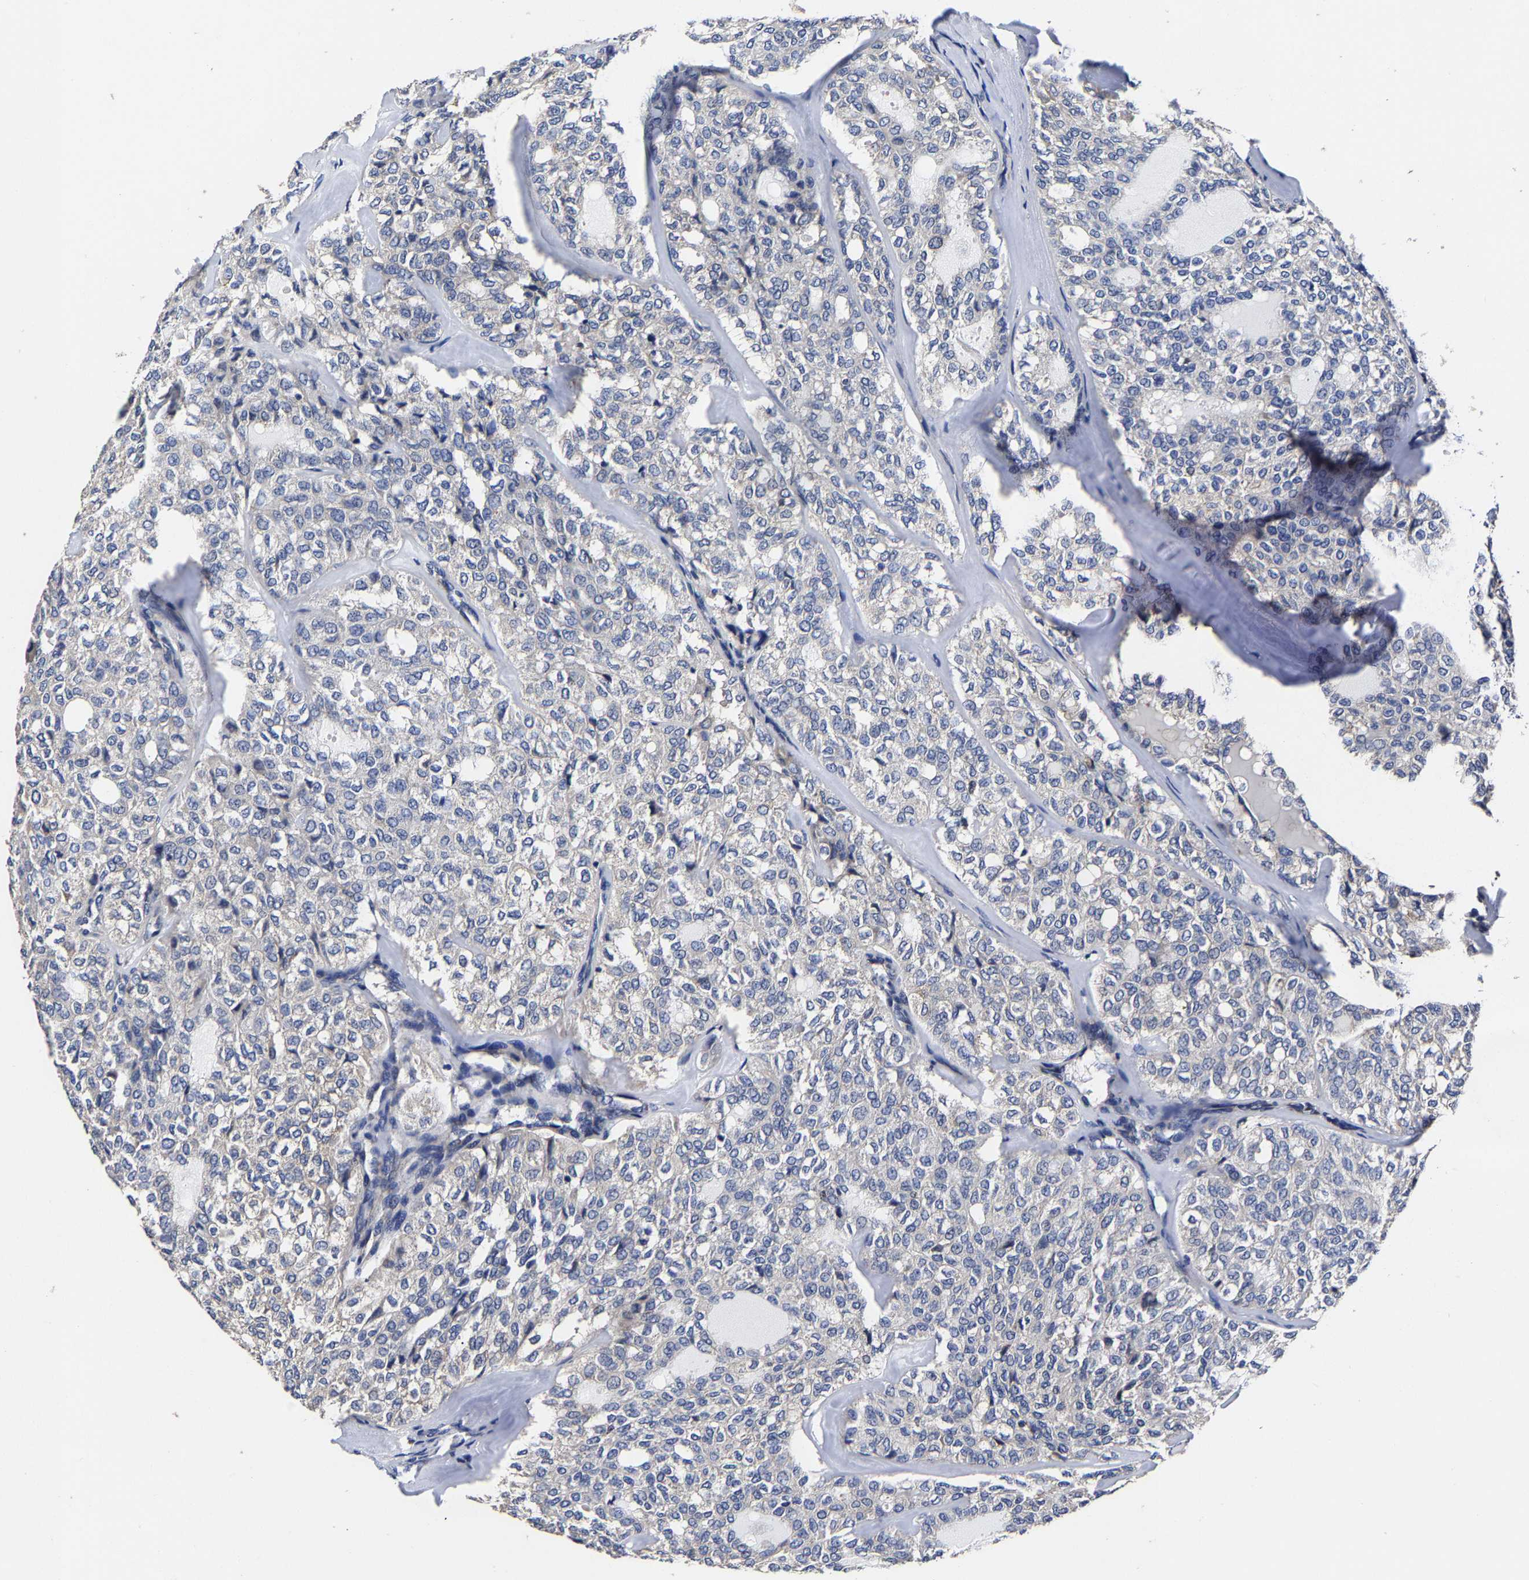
{"staining": {"intensity": "negative", "quantity": "none", "location": "none"}, "tissue": "thyroid cancer", "cell_type": "Tumor cells", "image_type": "cancer", "snomed": [{"axis": "morphology", "description": "Follicular adenoma carcinoma, NOS"}, {"axis": "topography", "description": "Thyroid gland"}], "caption": "This is a histopathology image of IHC staining of follicular adenoma carcinoma (thyroid), which shows no positivity in tumor cells.", "gene": "AASS", "patient": {"sex": "male", "age": 75}}